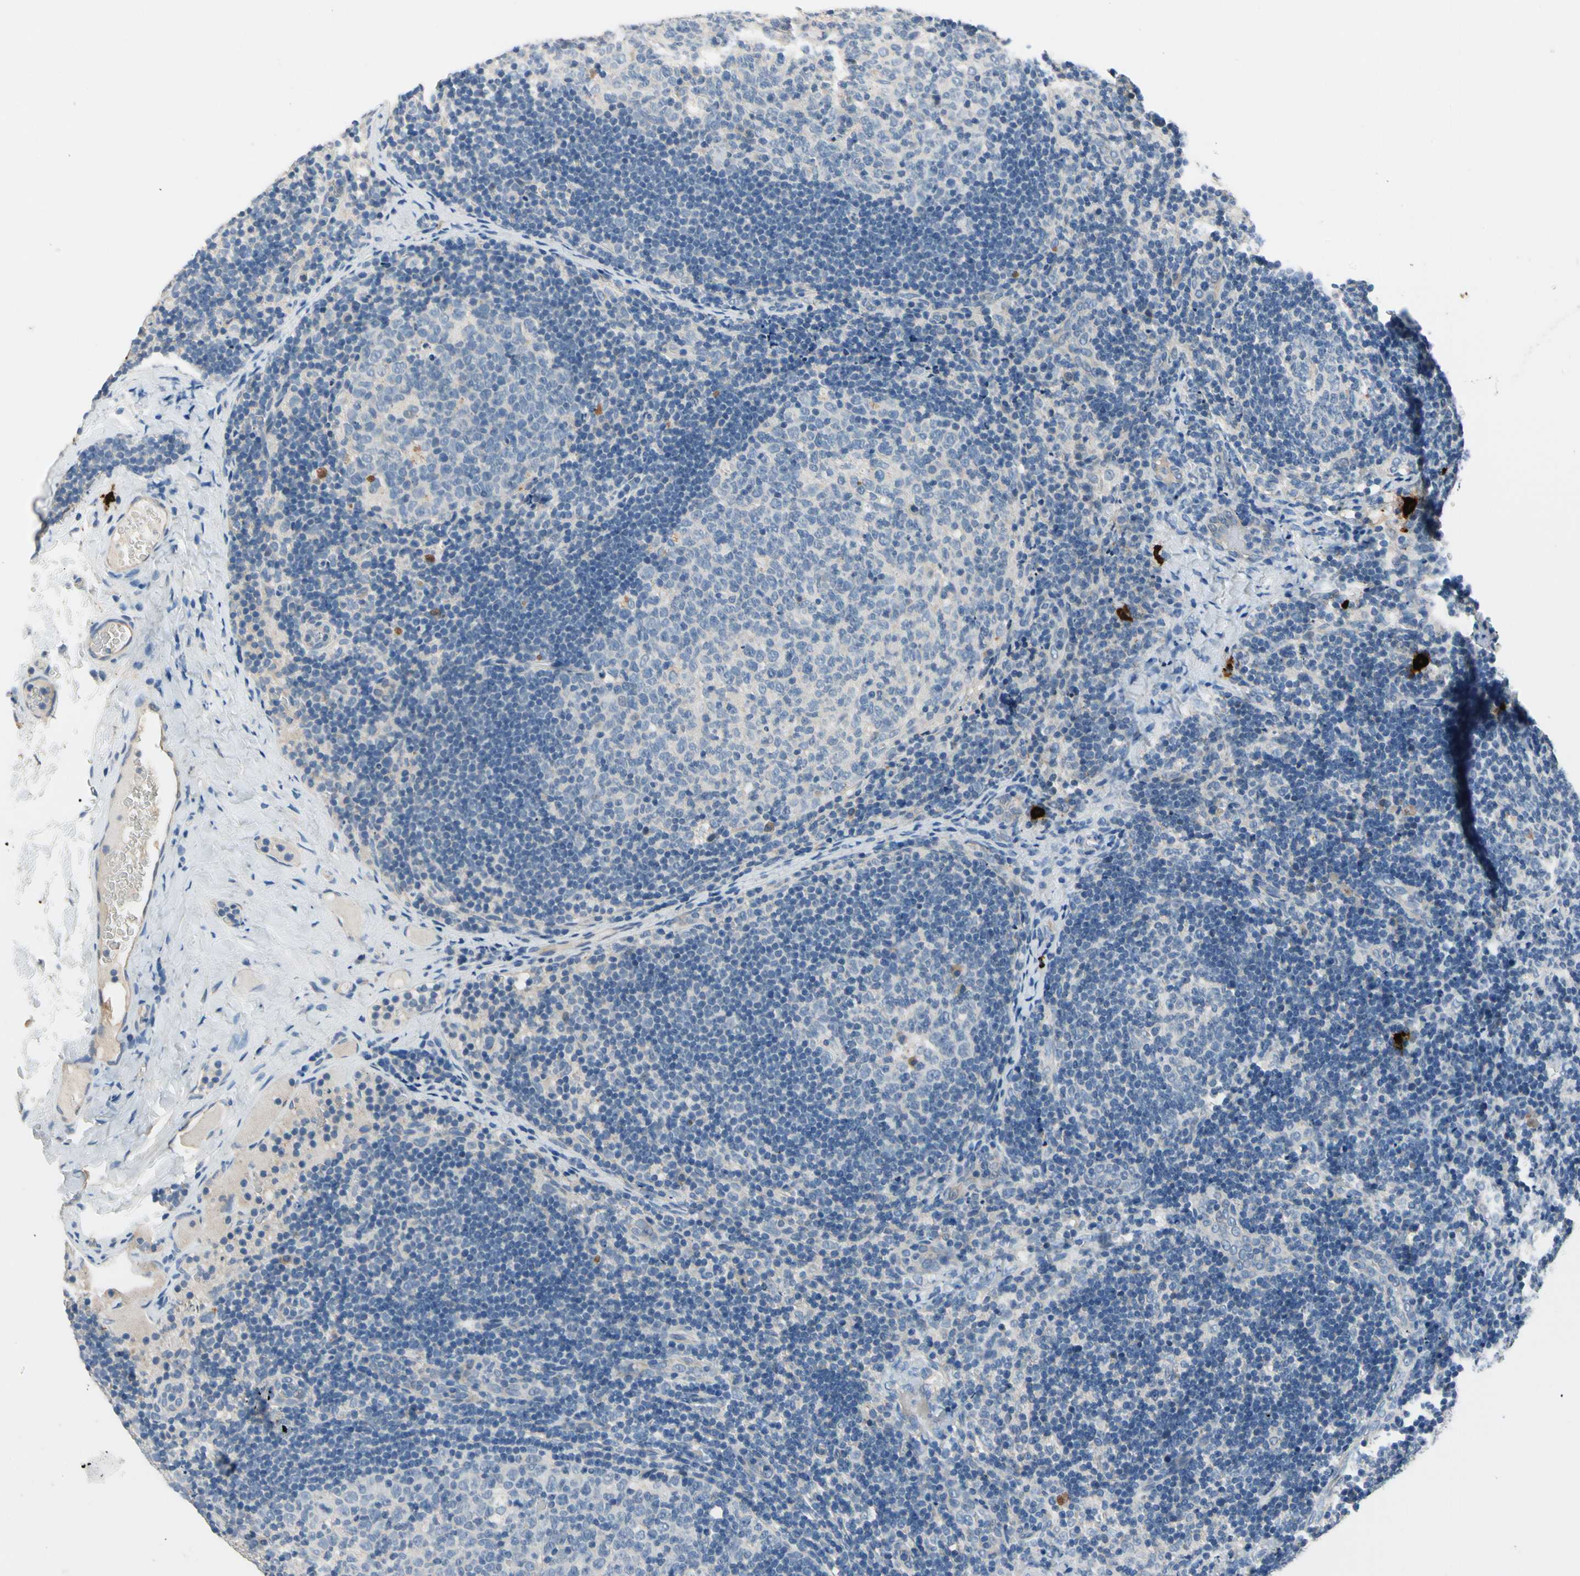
{"staining": {"intensity": "negative", "quantity": "none", "location": "none"}, "tissue": "lymph node", "cell_type": "Germinal center cells", "image_type": "normal", "snomed": [{"axis": "morphology", "description": "Normal tissue, NOS"}, {"axis": "topography", "description": "Lymph node"}], "caption": "Human lymph node stained for a protein using immunohistochemistry (IHC) demonstrates no staining in germinal center cells.", "gene": "CPA3", "patient": {"sex": "female", "age": 14}}